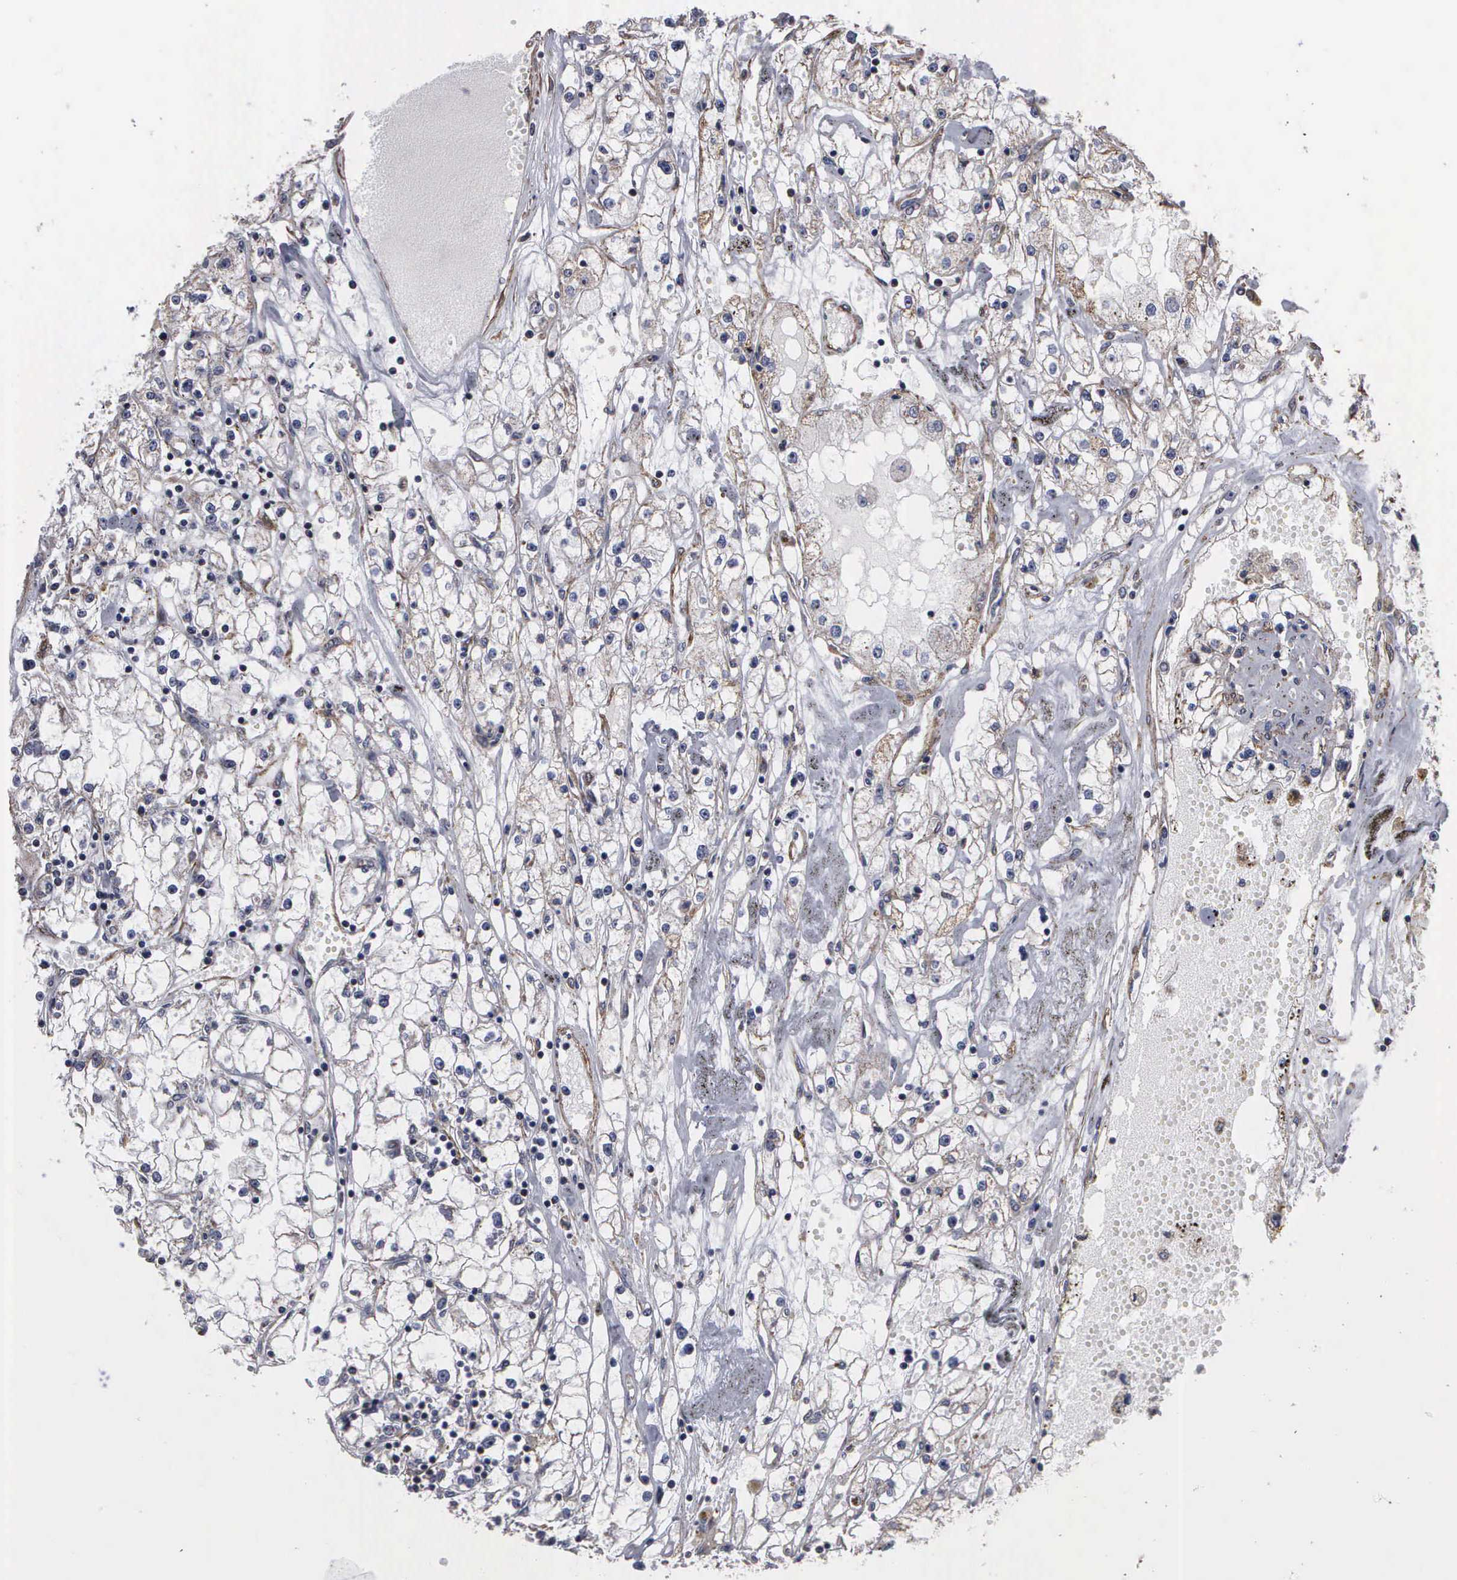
{"staining": {"intensity": "negative", "quantity": "none", "location": "none"}, "tissue": "renal cancer", "cell_type": "Tumor cells", "image_type": "cancer", "snomed": [{"axis": "morphology", "description": "Adenocarcinoma, NOS"}, {"axis": "topography", "description": "Kidney"}], "caption": "This is a photomicrograph of IHC staining of renal cancer (adenocarcinoma), which shows no positivity in tumor cells.", "gene": "NGDN", "patient": {"sex": "male", "age": 56}}